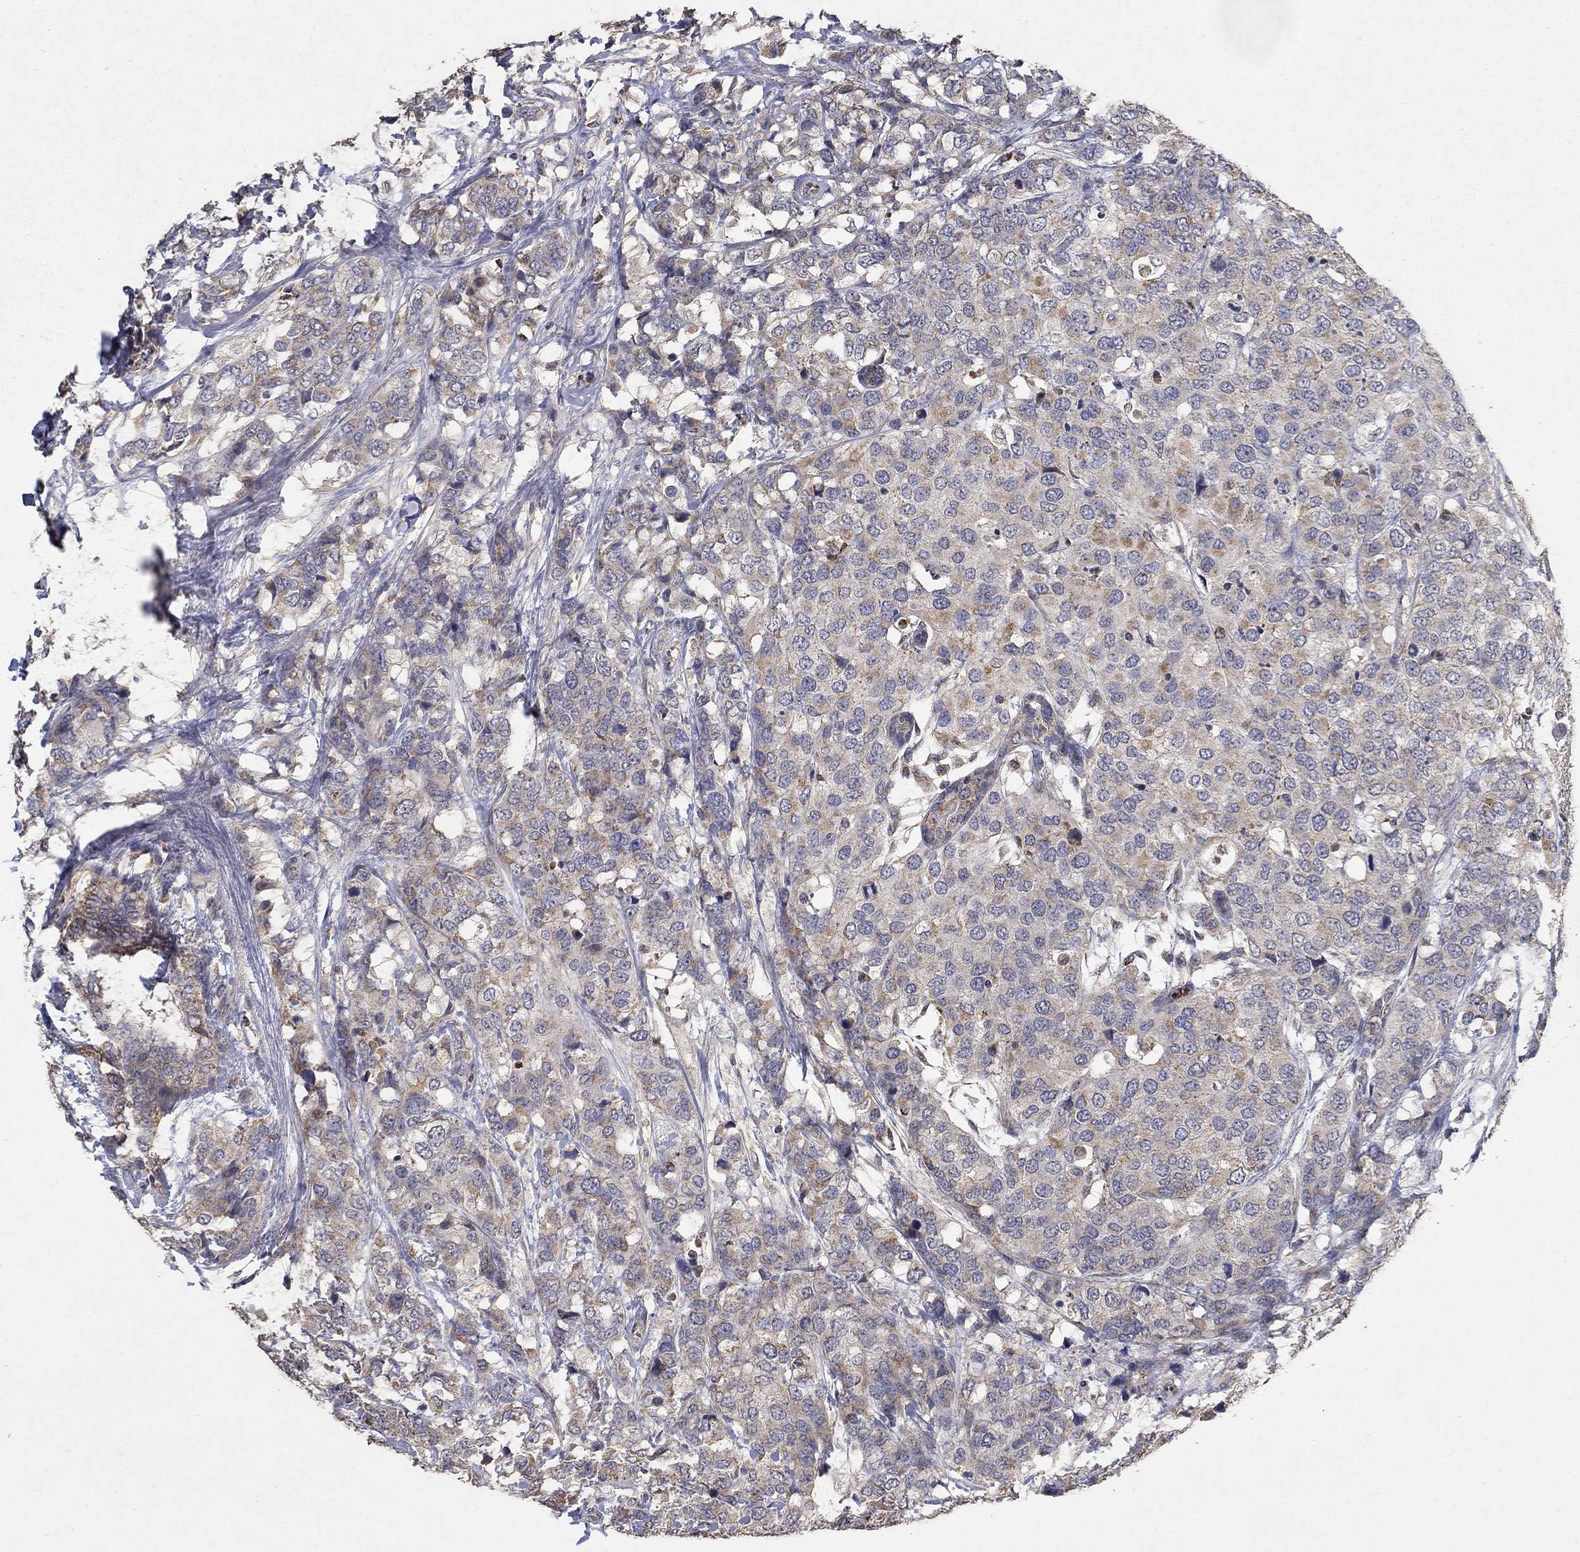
{"staining": {"intensity": "weak", "quantity": ">75%", "location": "cytoplasmic/membranous"}, "tissue": "breast cancer", "cell_type": "Tumor cells", "image_type": "cancer", "snomed": [{"axis": "morphology", "description": "Lobular carcinoma"}, {"axis": "topography", "description": "Breast"}], "caption": "This micrograph shows lobular carcinoma (breast) stained with immunohistochemistry (IHC) to label a protein in brown. The cytoplasmic/membranous of tumor cells show weak positivity for the protein. Nuclei are counter-stained blue.", "gene": "GPSM1", "patient": {"sex": "female", "age": 59}}